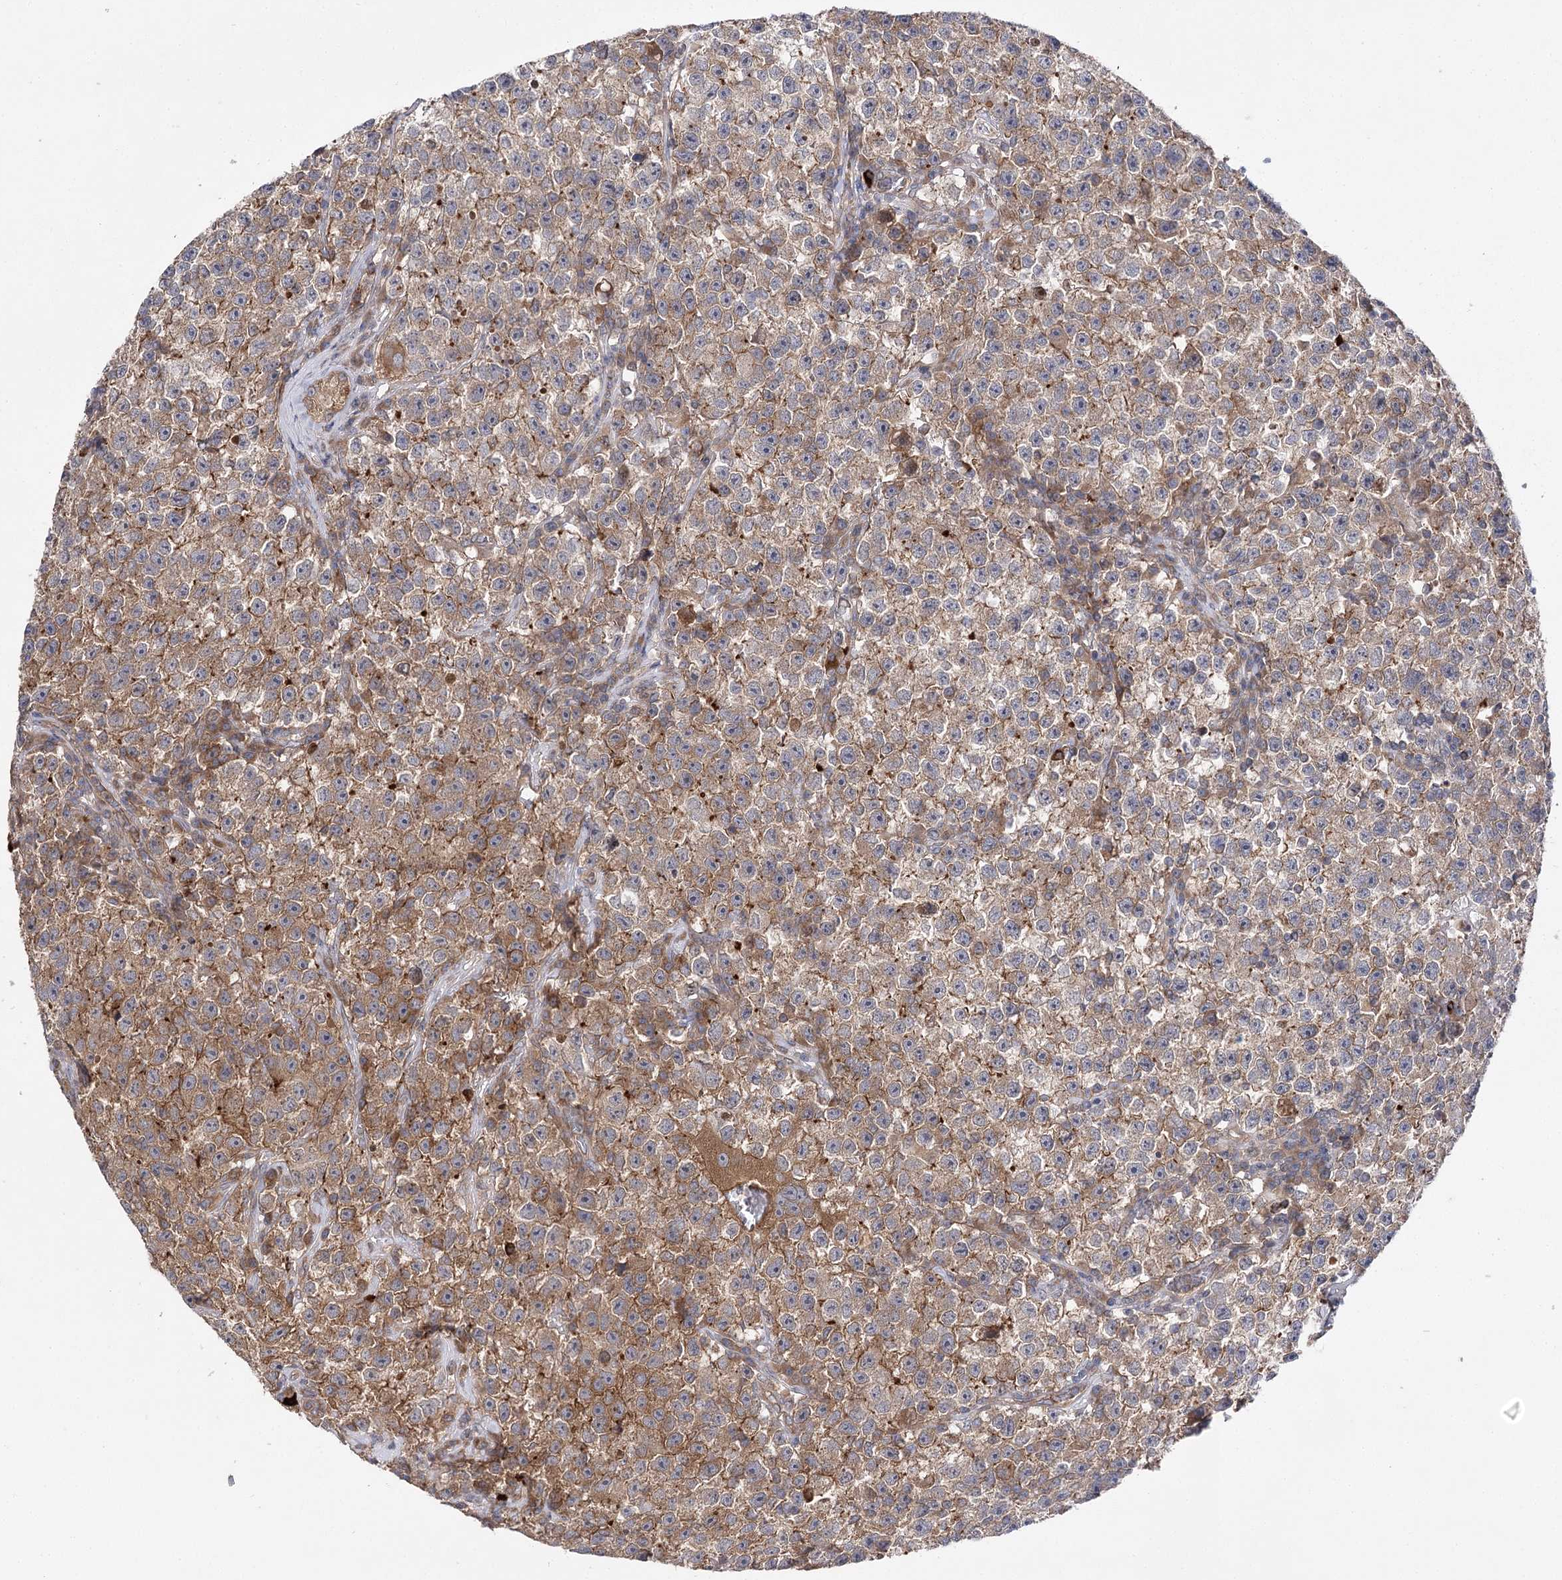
{"staining": {"intensity": "moderate", "quantity": ">75%", "location": "cytoplasmic/membranous"}, "tissue": "testis cancer", "cell_type": "Tumor cells", "image_type": "cancer", "snomed": [{"axis": "morphology", "description": "Seminoma, NOS"}, {"axis": "topography", "description": "Testis"}], "caption": "DAB (3,3'-diaminobenzidine) immunohistochemical staining of human testis seminoma displays moderate cytoplasmic/membranous protein positivity in about >75% of tumor cells. Using DAB (3,3'-diaminobenzidine) (brown) and hematoxylin (blue) stains, captured at high magnification using brightfield microscopy.", "gene": "BCR", "patient": {"sex": "male", "age": 22}}